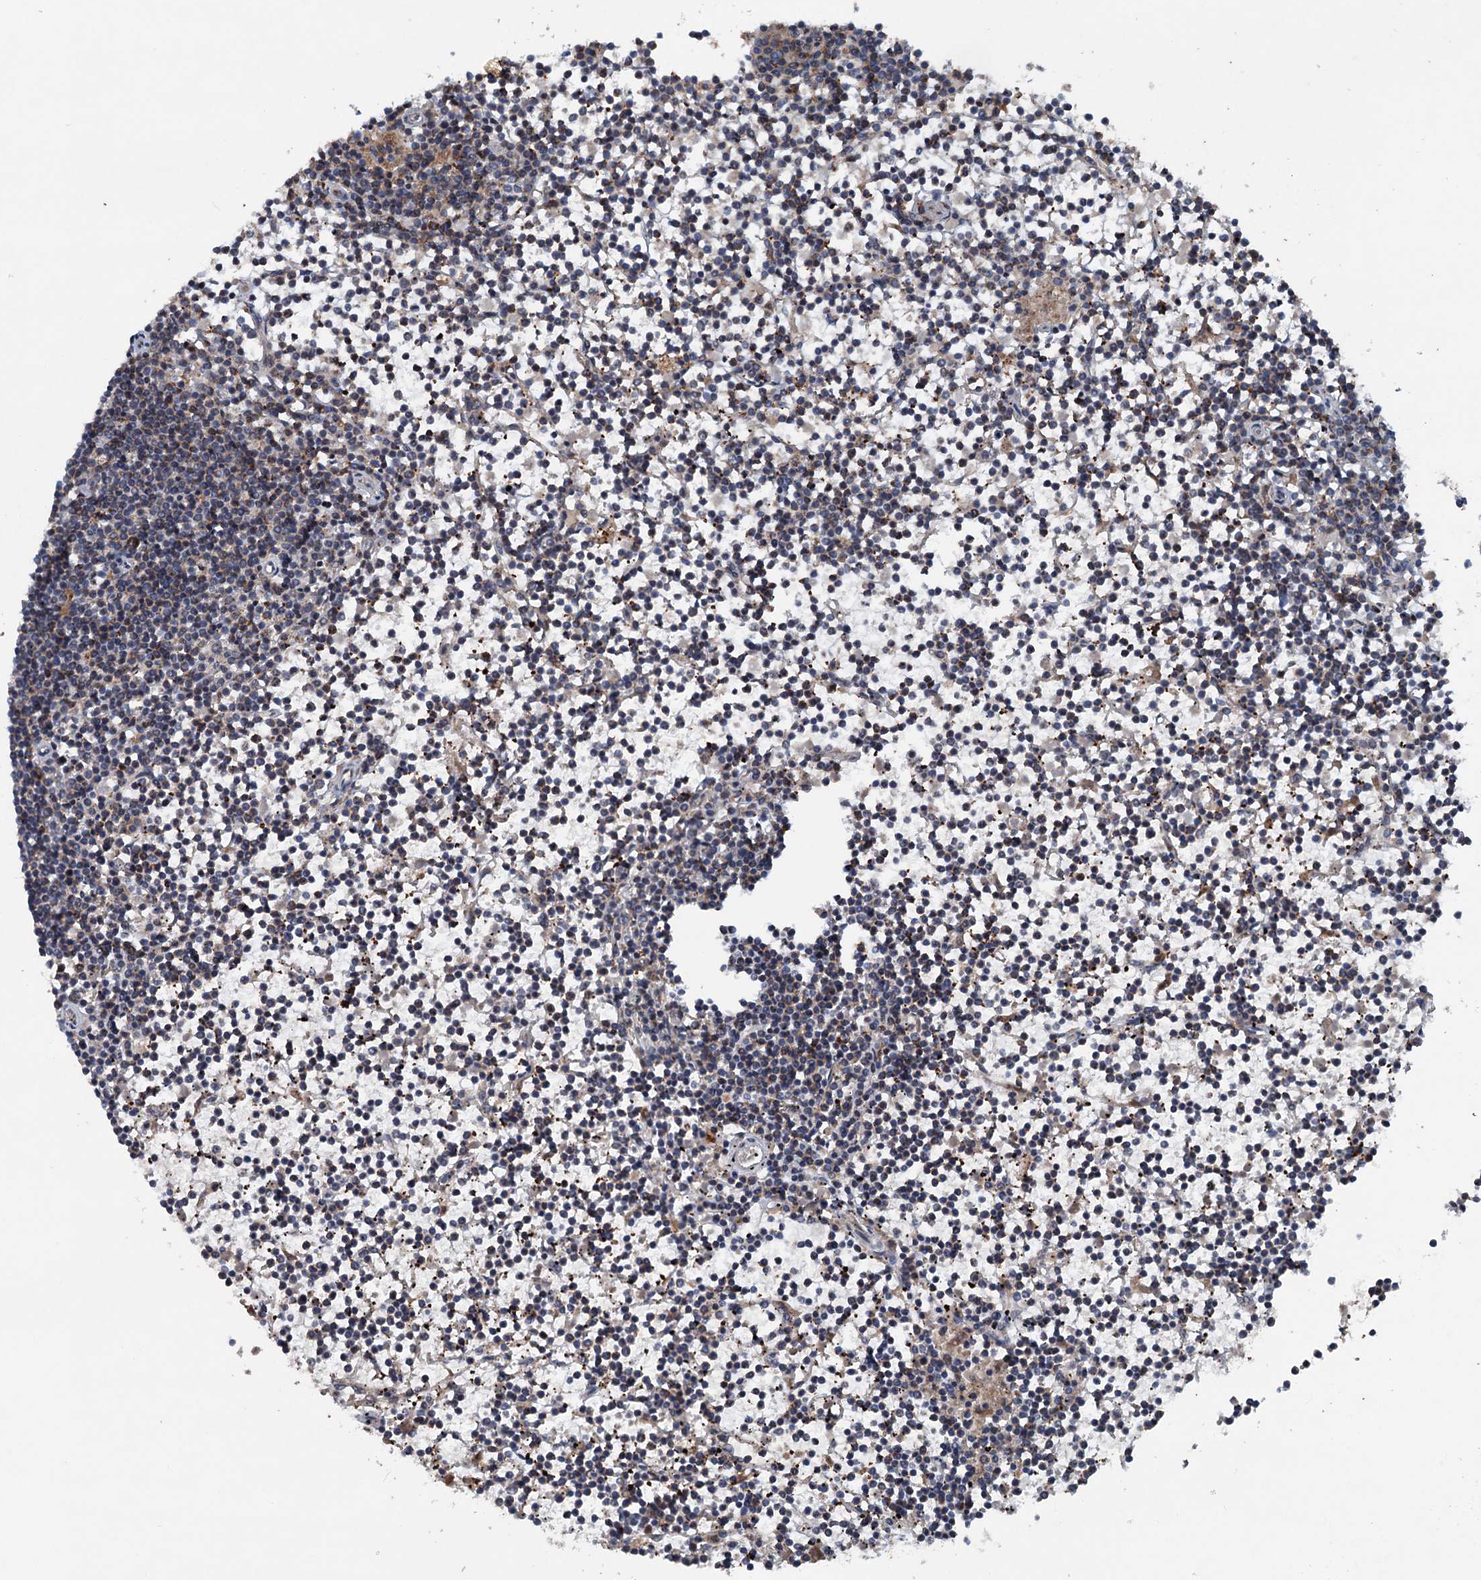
{"staining": {"intensity": "moderate", "quantity": "<25%", "location": "cytoplasmic/membranous"}, "tissue": "lymphoma", "cell_type": "Tumor cells", "image_type": "cancer", "snomed": [{"axis": "morphology", "description": "Malignant lymphoma, non-Hodgkin's type, Low grade"}, {"axis": "topography", "description": "Spleen"}], "caption": "This is an image of immunohistochemistry (IHC) staining of lymphoma, which shows moderate expression in the cytoplasmic/membranous of tumor cells.", "gene": "N4BP2L2", "patient": {"sex": "female", "age": 19}}